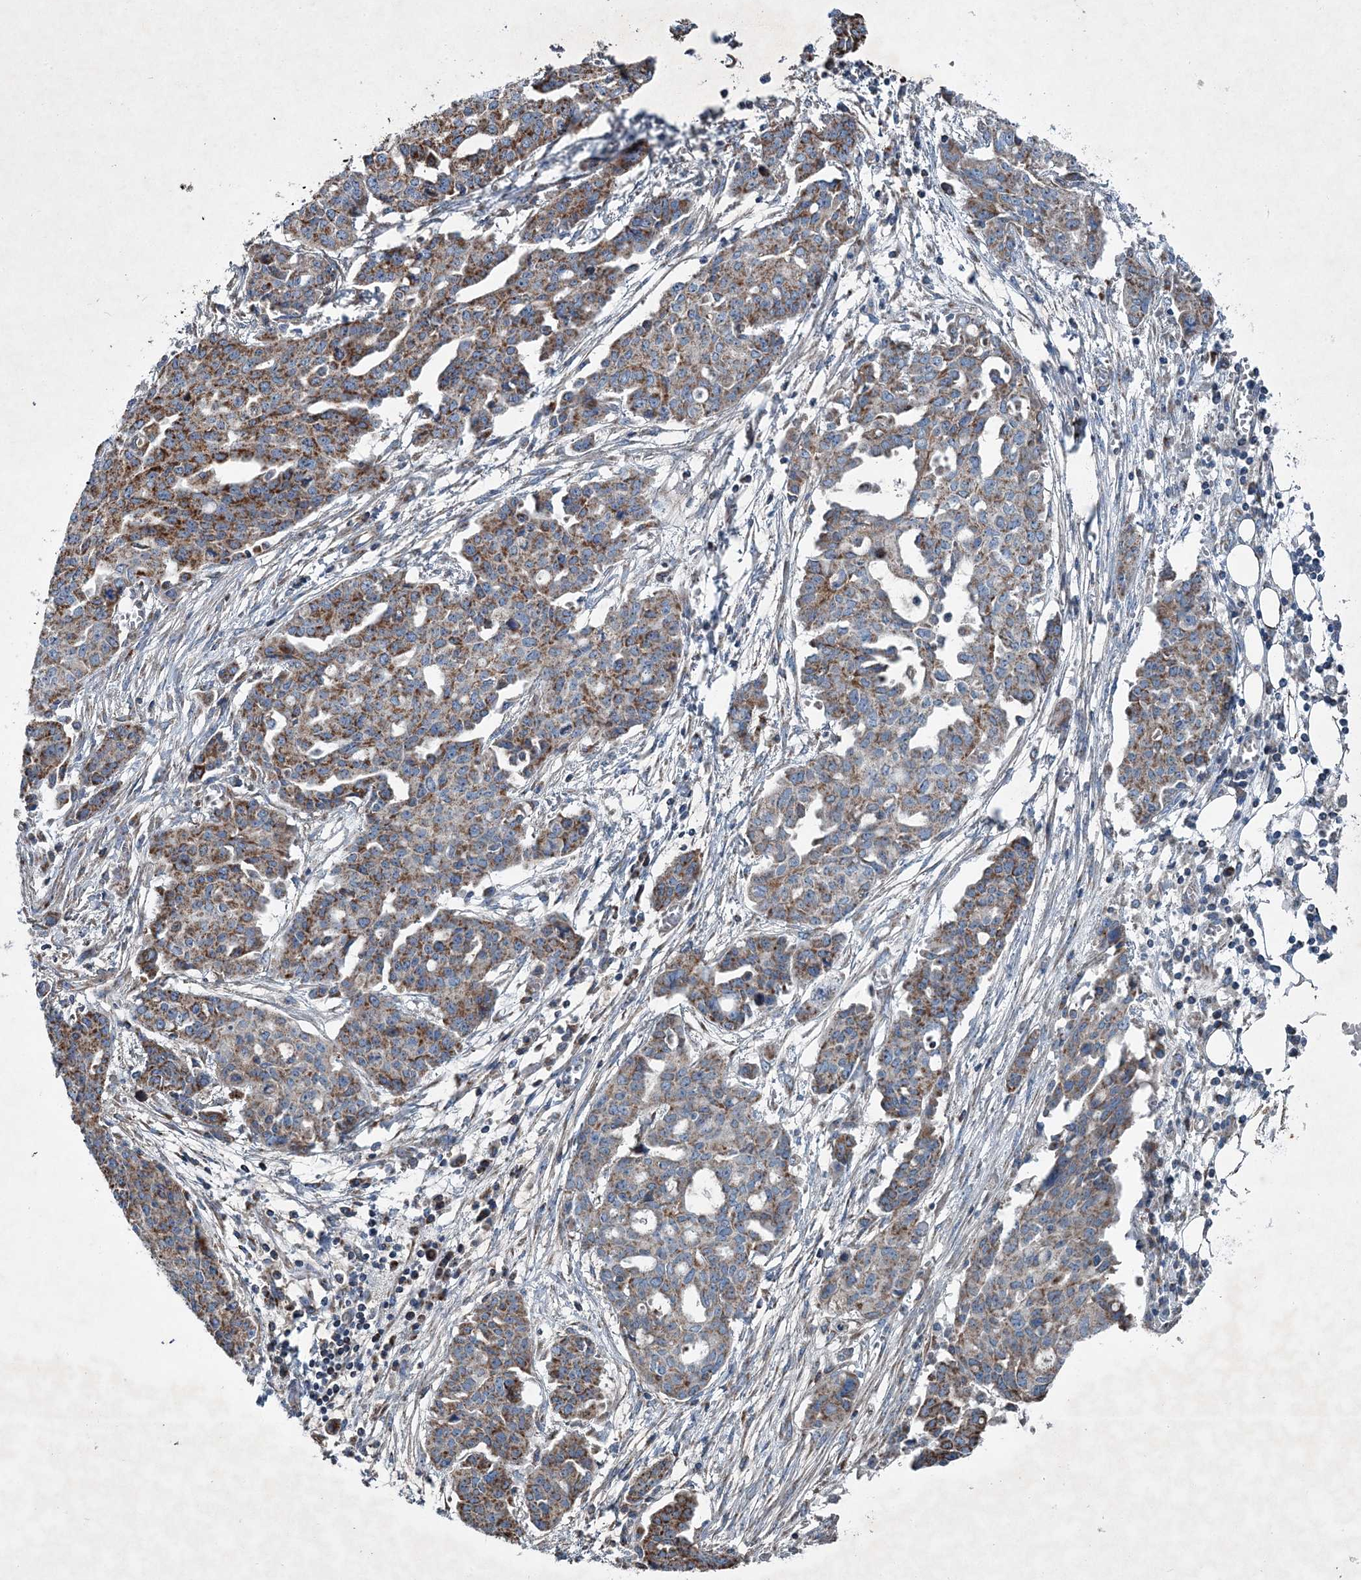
{"staining": {"intensity": "moderate", "quantity": ">75%", "location": "cytoplasmic/membranous"}, "tissue": "ovarian cancer", "cell_type": "Tumor cells", "image_type": "cancer", "snomed": [{"axis": "morphology", "description": "Cystadenocarcinoma, serous, NOS"}, {"axis": "topography", "description": "Soft tissue"}, {"axis": "topography", "description": "Ovary"}], "caption": "Ovarian cancer stained for a protein exhibits moderate cytoplasmic/membranous positivity in tumor cells.", "gene": "SPAG16", "patient": {"sex": "female", "age": 57}}